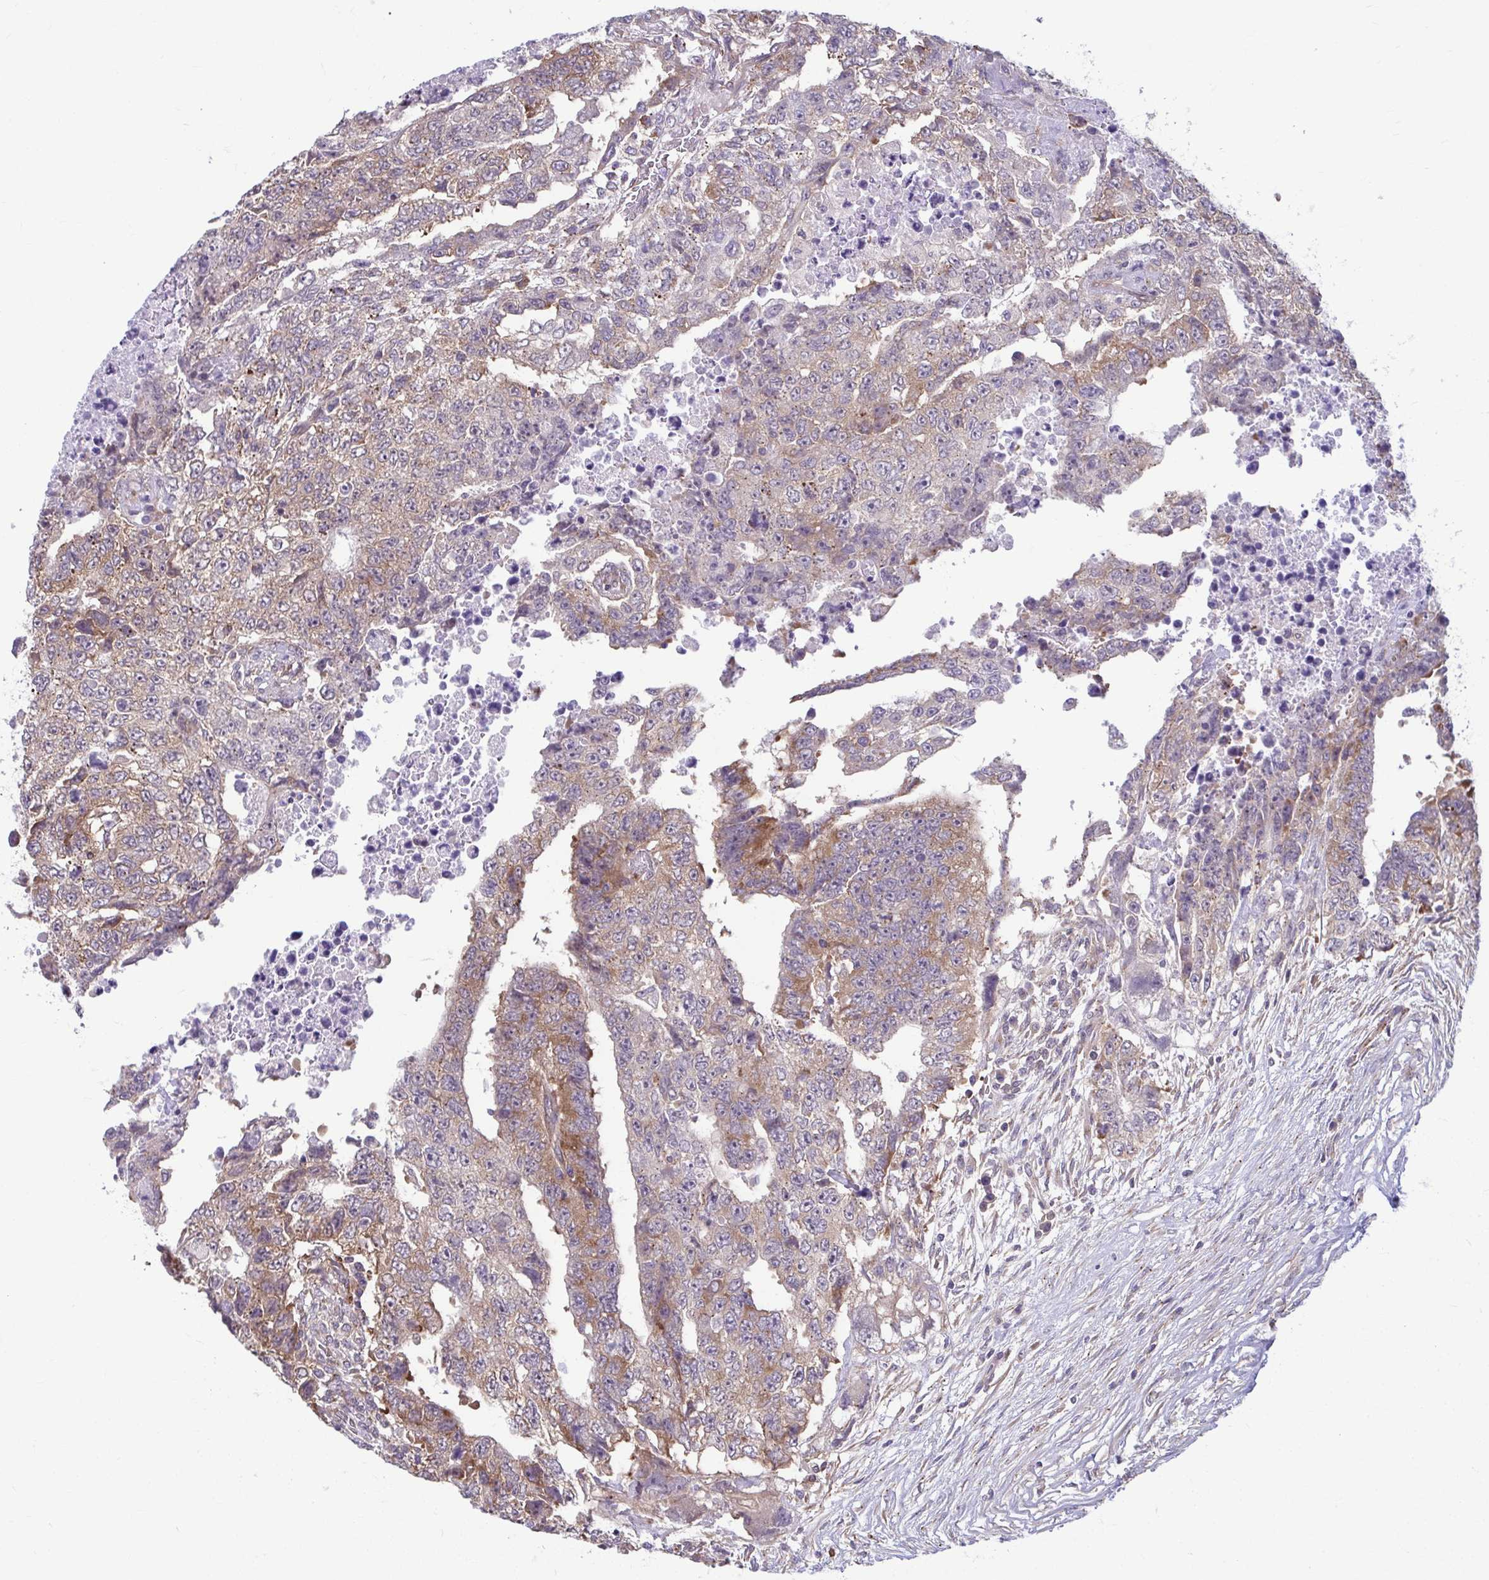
{"staining": {"intensity": "weak", "quantity": "25%-75%", "location": "cytoplasmic/membranous"}, "tissue": "testis cancer", "cell_type": "Tumor cells", "image_type": "cancer", "snomed": [{"axis": "morphology", "description": "Carcinoma, Embryonal, NOS"}, {"axis": "topography", "description": "Testis"}], "caption": "Immunohistochemistry (IHC) of embryonal carcinoma (testis) exhibits low levels of weak cytoplasmic/membranous expression in about 25%-75% of tumor cells.", "gene": "TMEM108", "patient": {"sex": "male", "age": 24}}